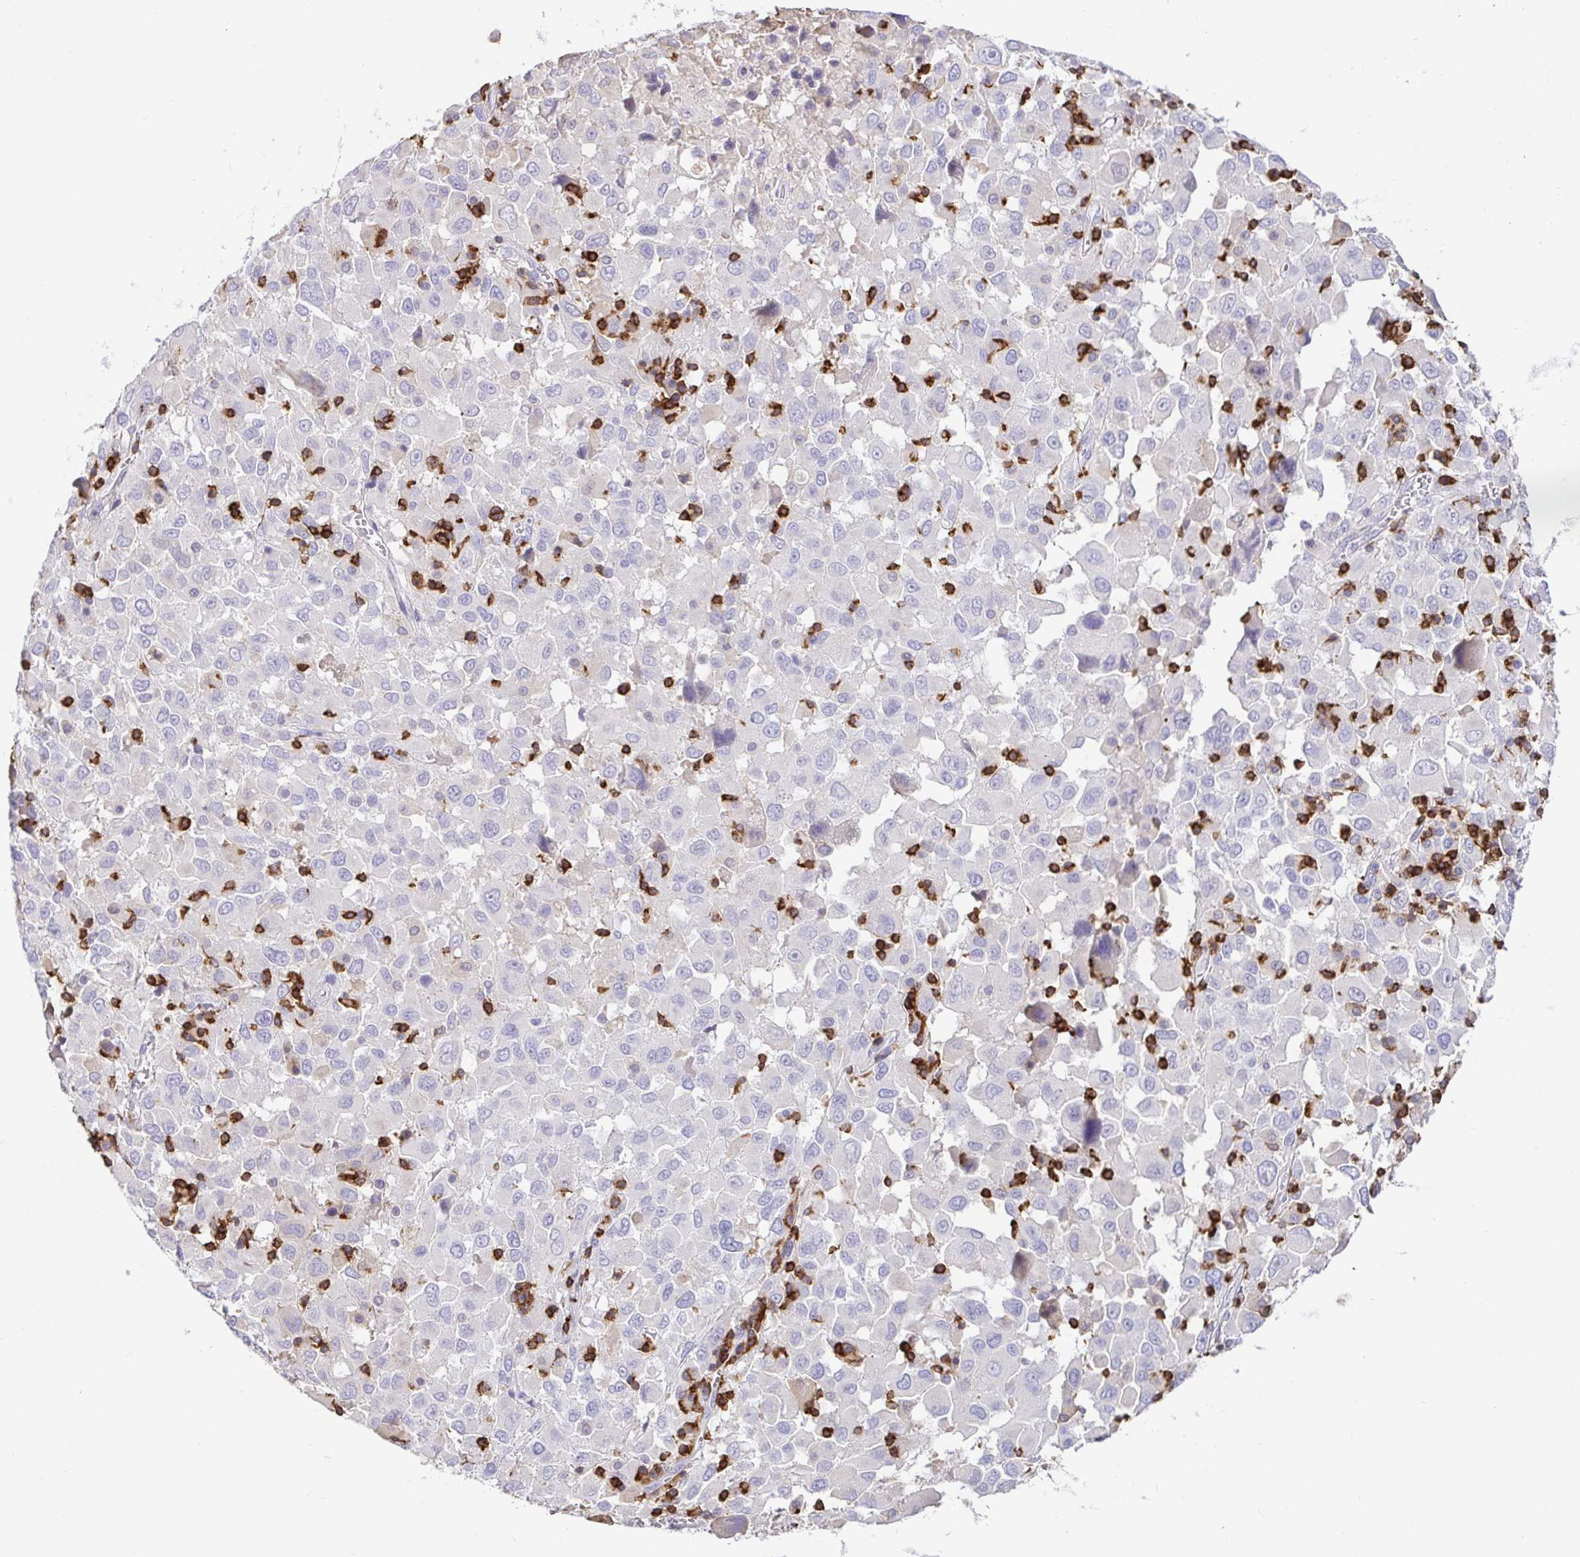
{"staining": {"intensity": "negative", "quantity": "none", "location": "none"}, "tissue": "melanoma", "cell_type": "Tumor cells", "image_type": "cancer", "snomed": [{"axis": "morphology", "description": "Malignant melanoma, Metastatic site"}, {"axis": "topography", "description": "Soft tissue"}], "caption": "Immunohistochemistry (IHC) micrograph of human malignant melanoma (metastatic site) stained for a protein (brown), which shows no staining in tumor cells. (Immunohistochemistry, brightfield microscopy, high magnification).", "gene": "SKAP1", "patient": {"sex": "male", "age": 50}}